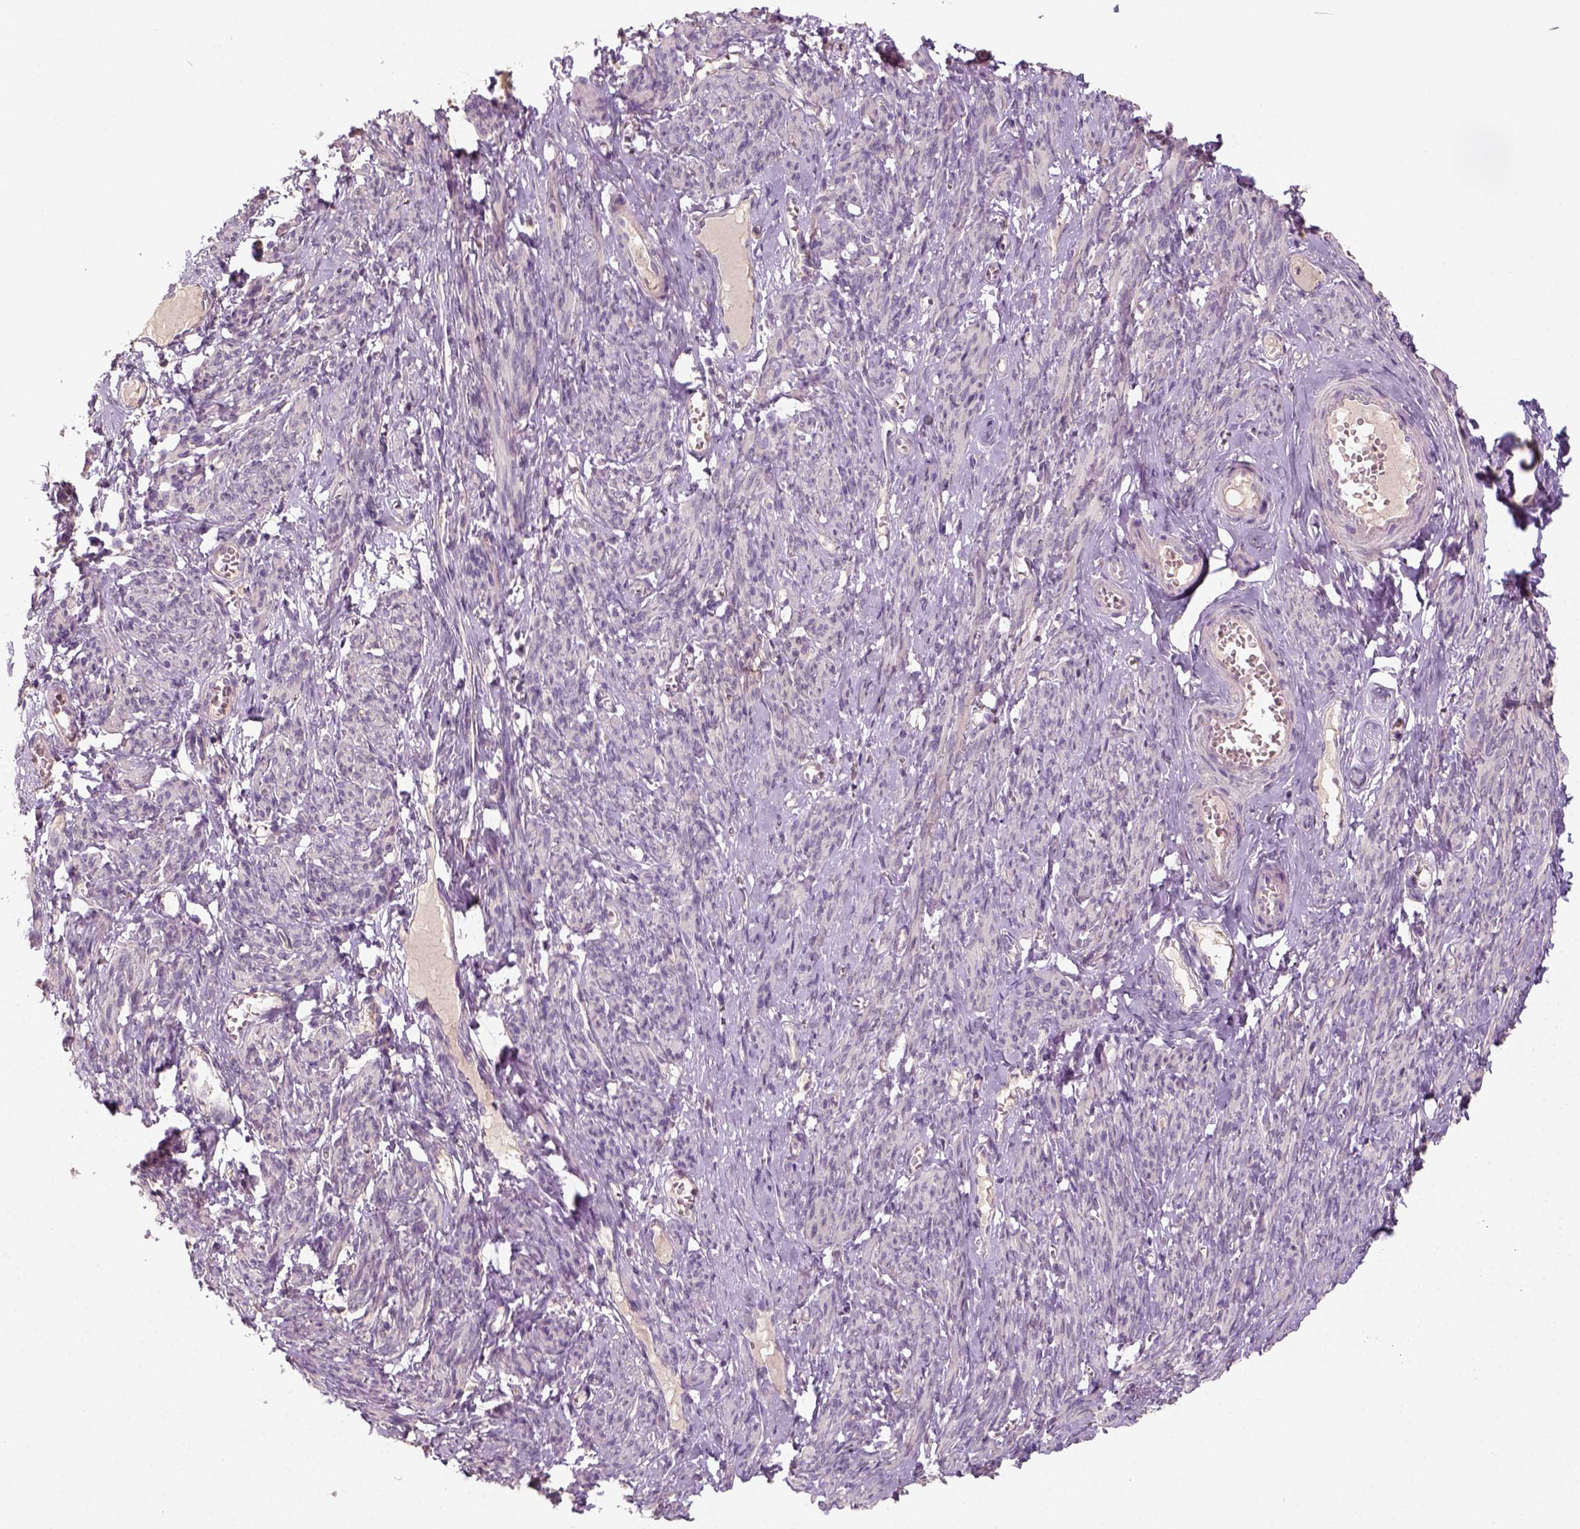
{"staining": {"intensity": "negative", "quantity": "none", "location": "none"}, "tissue": "smooth muscle", "cell_type": "Smooth muscle cells", "image_type": "normal", "snomed": [{"axis": "morphology", "description": "Normal tissue, NOS"}, {"axis": "topography", "description": "Smooth muscle"}], "caption": "The micrograph reveals no significant staining in smooth muscle cells of smooth muscle.", "gene": "AQP9", "patient": {"sex": "female", "age": 65}}